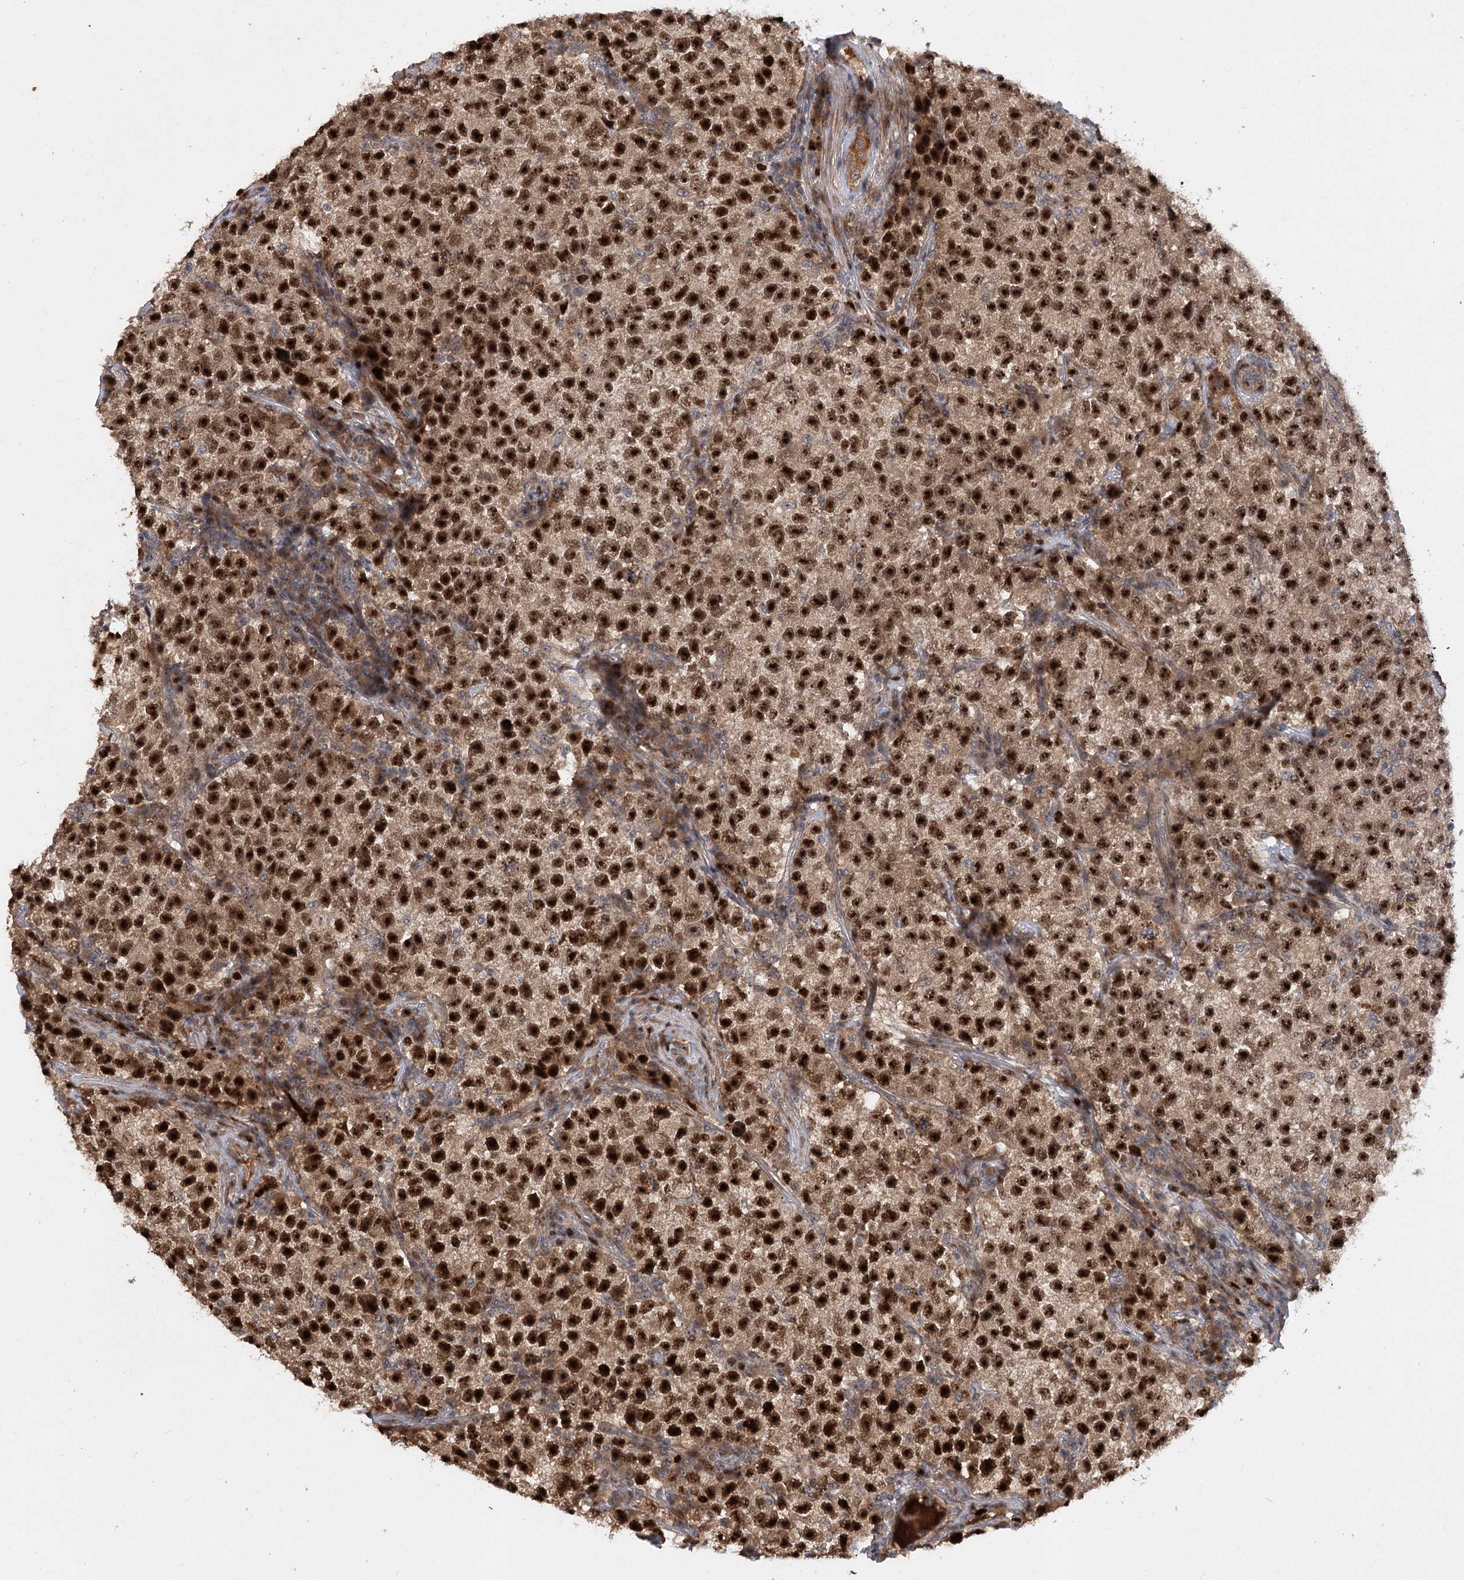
{"staining": {"intensity": "strong", "quantity": ">75%", "location": "nuclear"}, "tissue": "testis cancer", "cell_type": "Tumor cells", "image_type": "cancer", "snomed": [{"axis": "morphology", "description": "Seminoma, NOS"}, {"axis": "topography", "description": "Testis"}], "caption": "Testis seminoma stained with a protein marker reveals strong staining in tumor cells.", "gene": "PIK3C2A", "patient": {"sex": "male", "age": 22}}